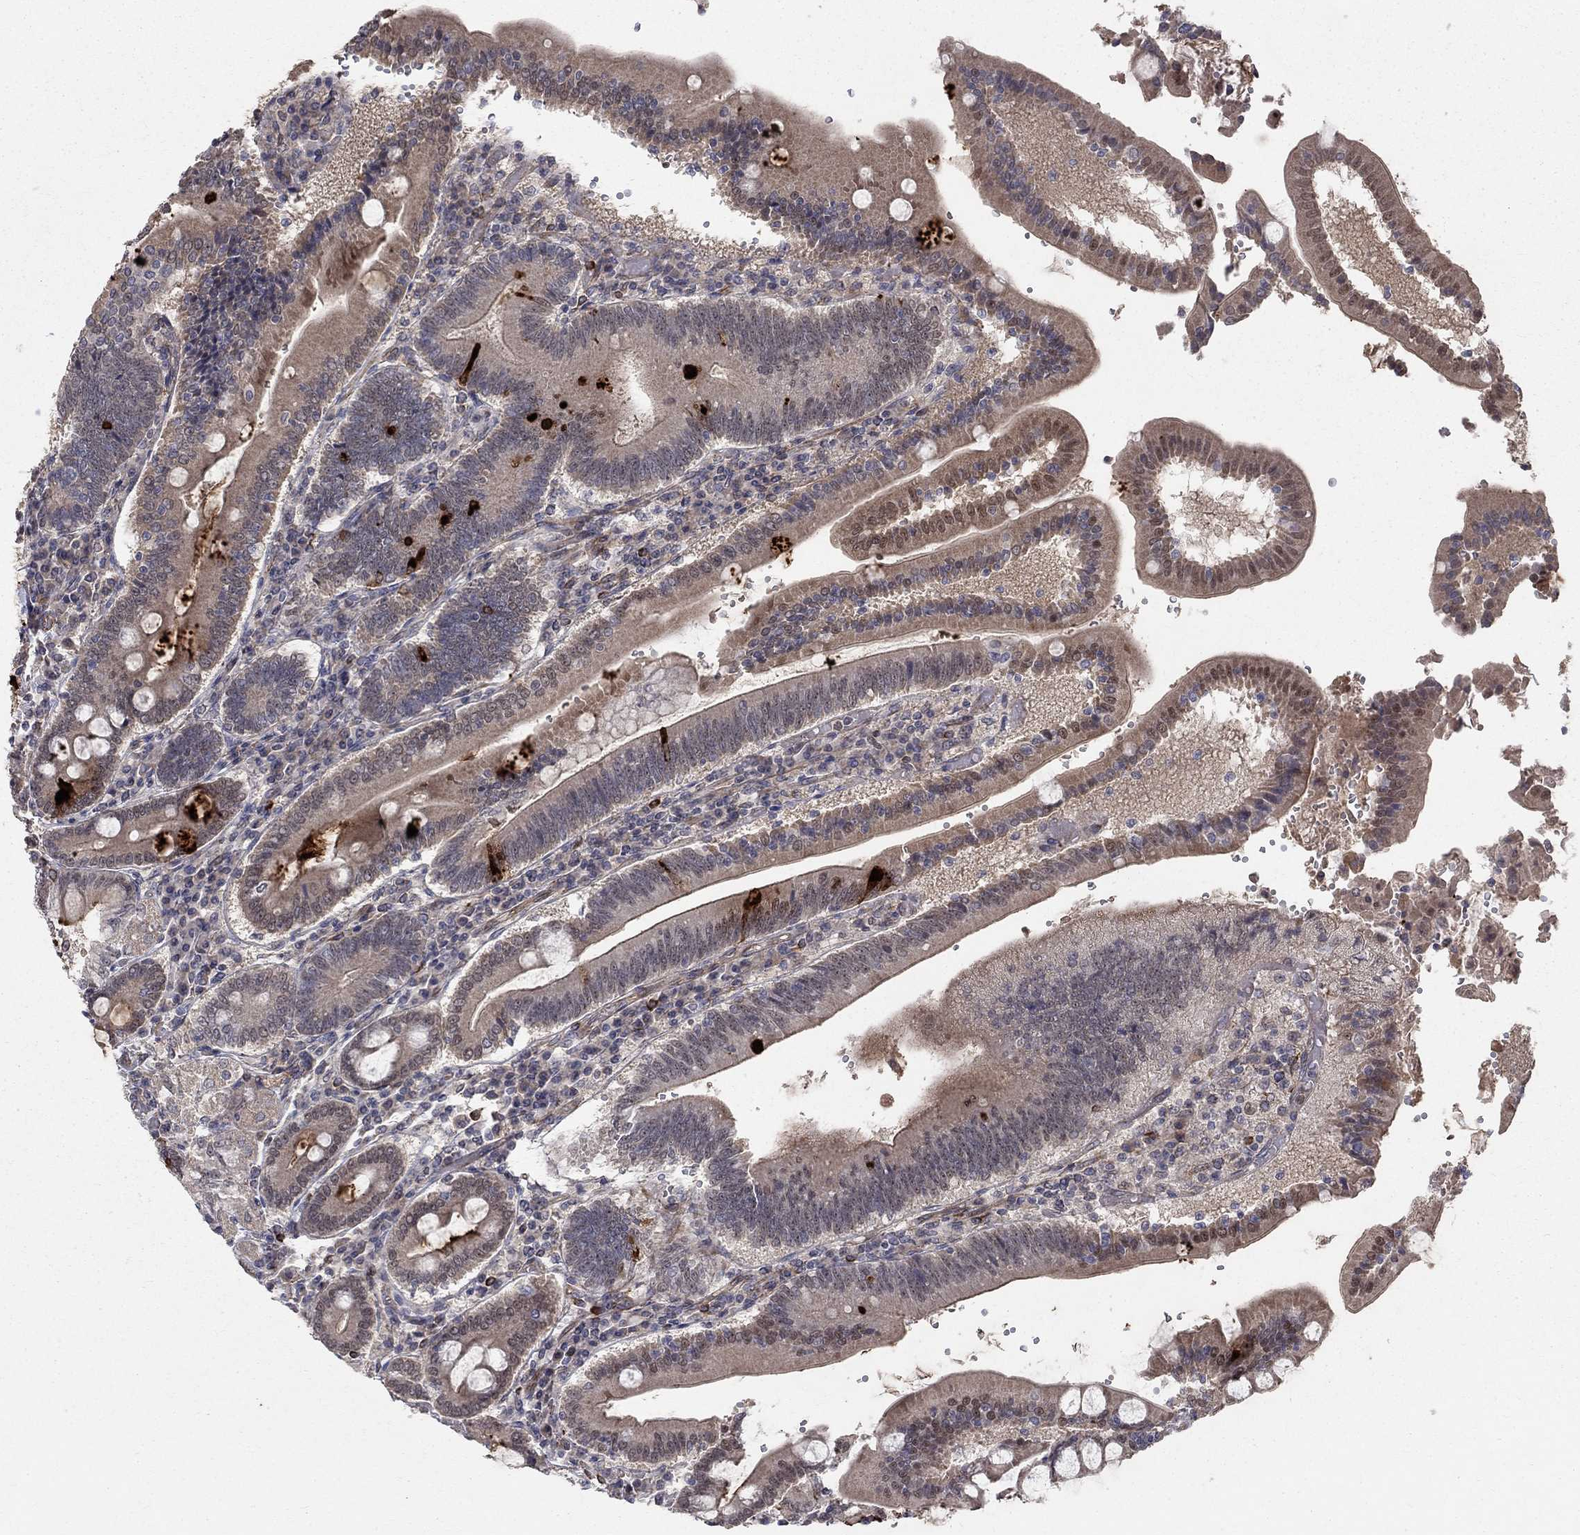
{"staining": {"intensity": "strong", "quantity": "25%-75%", "location": "cytoplasmic/membranous,nuclear"}, "tissue": "duodenum", "cell_type": "Glandular cells", "image_type": "normal", "snomed": [{"axis": "morphology", "description": "Normal tissue, NOS"}, {"axis": "topography", "description": "Duodenum"}], "caption": "The histopathology image reveals staining of normal duodenum, revealing strong cytoplasmic/membranous,nuclear protein positivity (brown color) within glandular cells. Nuclei are stained in blue.", "gene": "MSRA", "patient": {"sex": "female", "age": 62}}